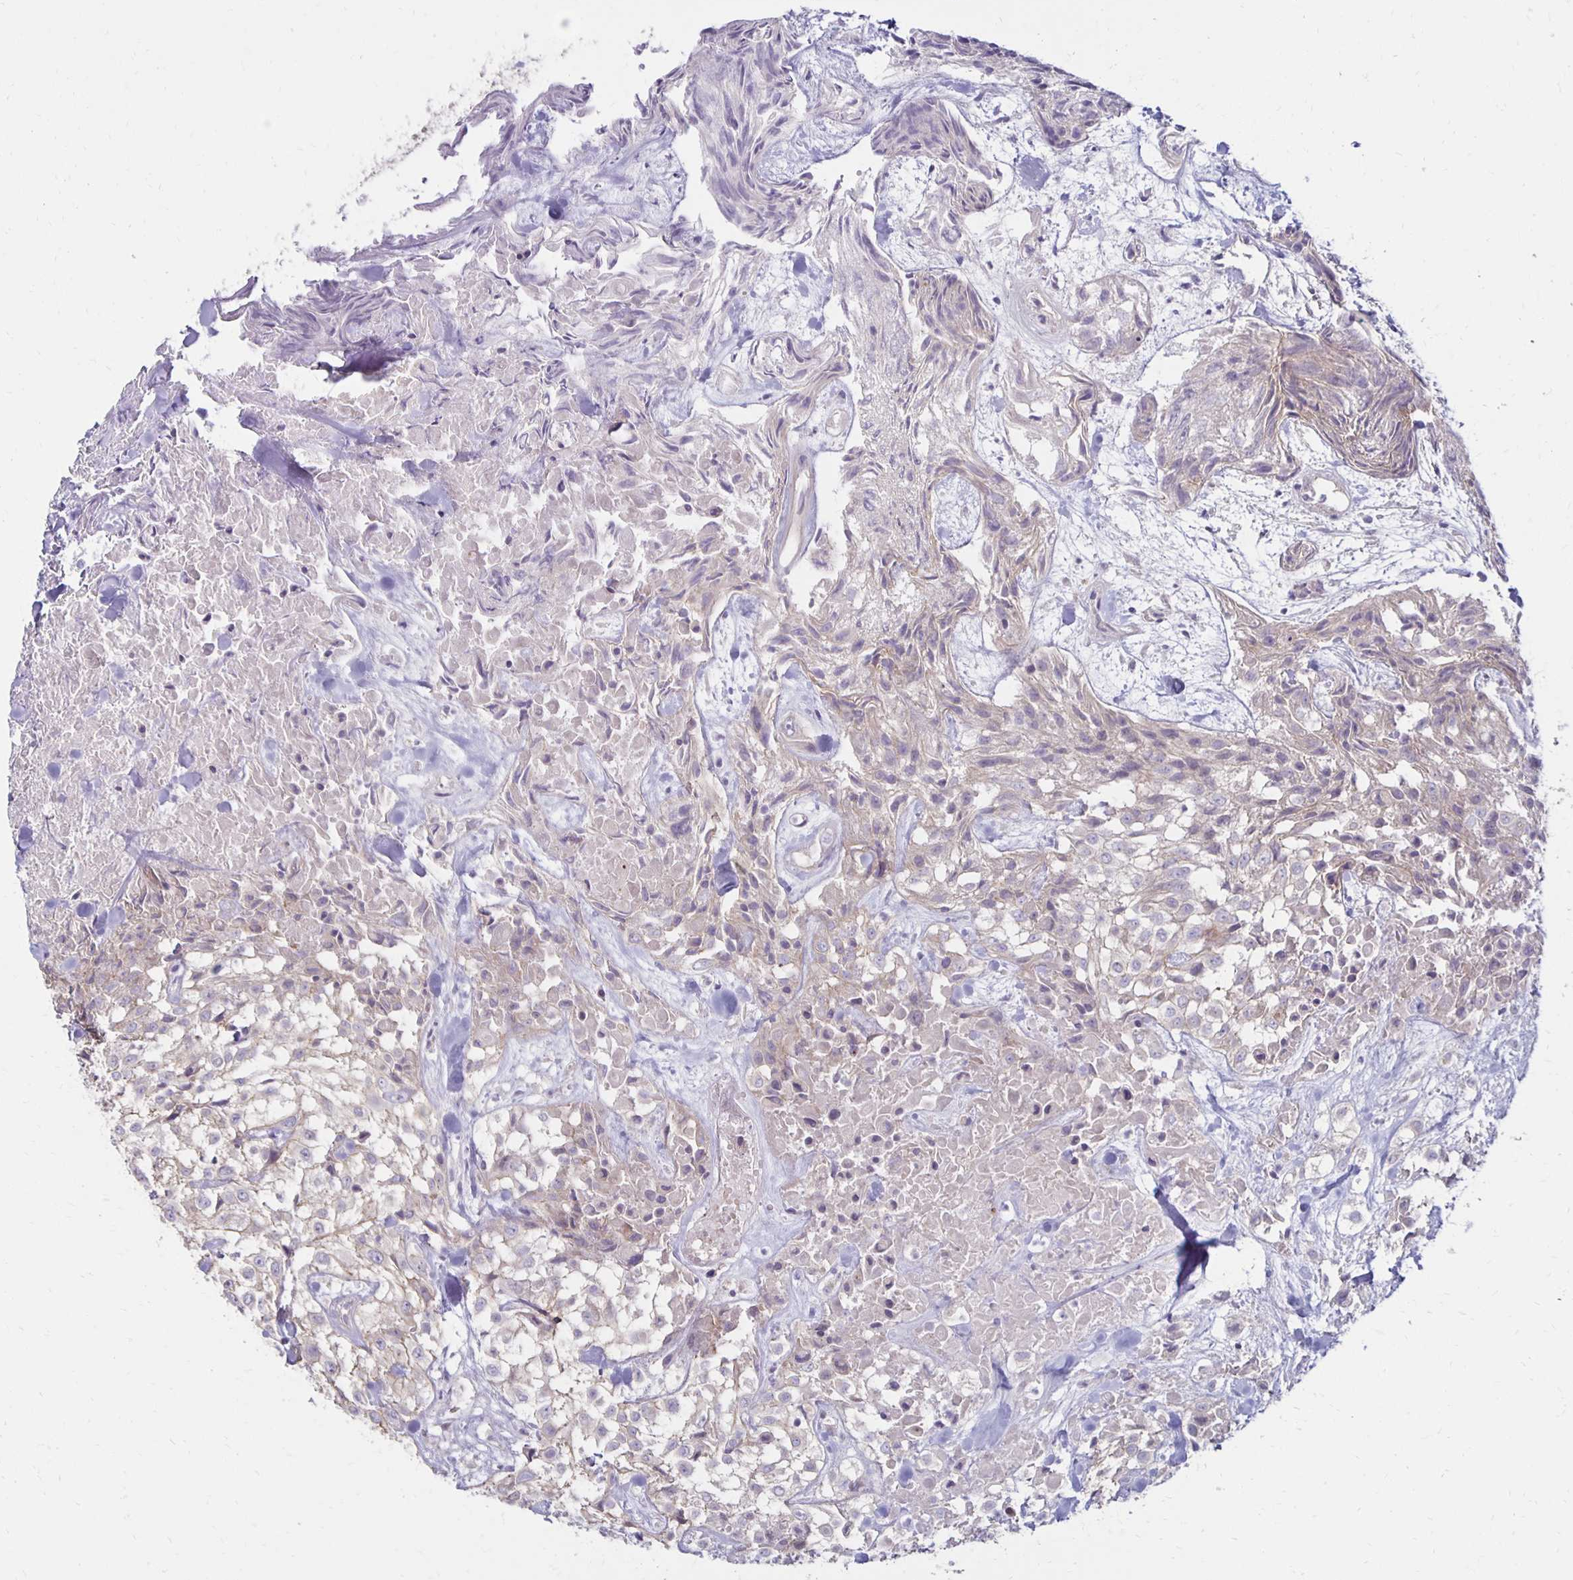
{"staining": {"intensity": "weak", "quantity": "<25%", "location": "cytoplasmic/membranous"}, "tissue": "urothelial cancer", "cell_type": "Tumor cells", "image_type": "cancer", "snomed": [{"axis": "morphology", "description": "Urothelial carcinoma, High grade"}, {"axis": "topography", "description": "Urinary bladder"}], "caption": "High magnification brightfield microscopy of high-grade urothelial carcinoma stained with DAB (3,3'-diaminobenzidine) (brown) and counterstained with hematoxylin (blue): tumor cells show no significant expression. Nuclei are stained in blue.", "gene": "KATNBL1", "patient": {"sex": "male", "age": 56}}